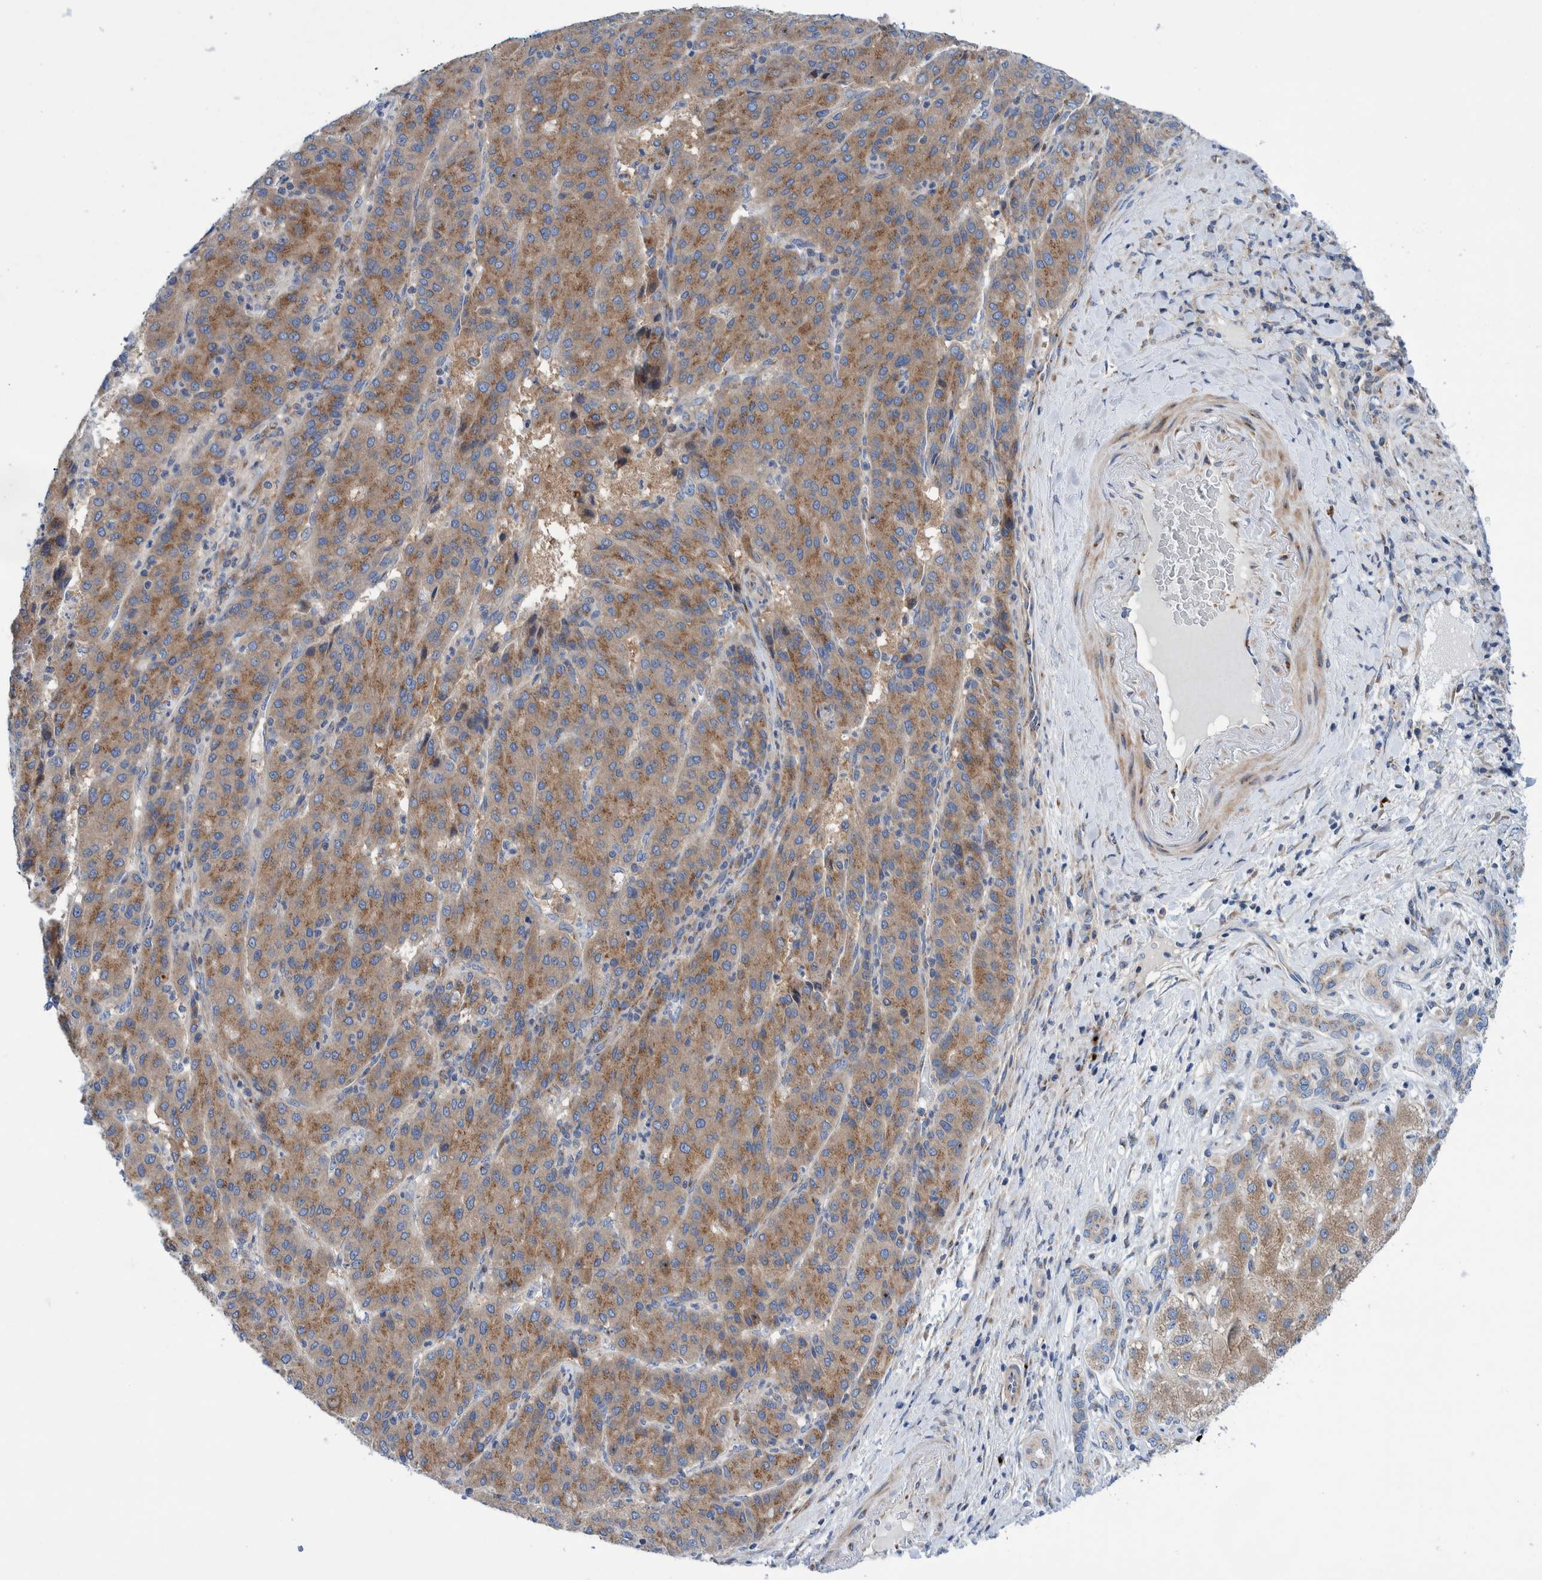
{"staining": {"intensity": "moderate", "quantity": ">75%", "location": "cytoplasmic/membranous"}, "tissue": "liver cancer", "cell_type": "Tumor cells", "image_type": "cancer", "snomed": [{"axis": "morphology", "description": "Carcinoma, Hepatocellular, NOS"}, {"axis": "topography", "description": "Liver"}], "caption": "IHC micrograph of neoplastic tissue: liver cancer stained using immunohistochemistry displays medium levels of moderate protein expression localized specifically in the cytoplasmic/membranous of tumor cells, appearing as a cytoplasmic/membranous brown color.", "gene": "TRIM58", "patient": {"sex": "male", "age": 65}}